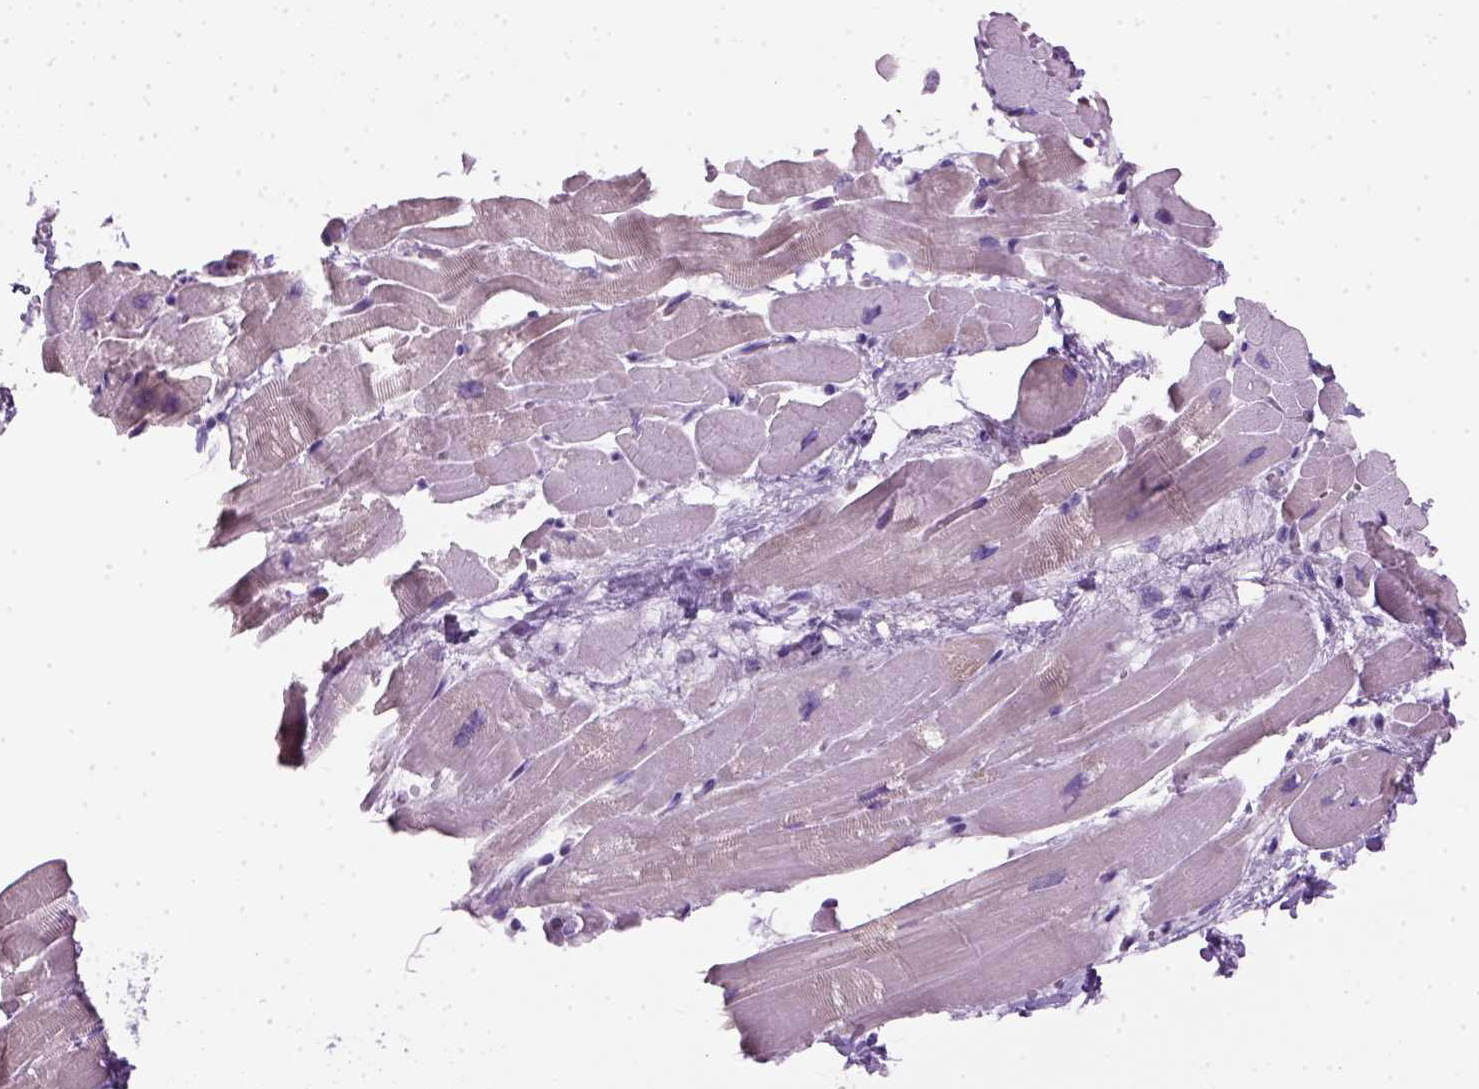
{"staining": {"intensity": "negative", "quantity": "none", "location": "none"}, "tissue": "heart muscle", "cell_type": "Cardiomyocytes", "image_type": "normal", "snomed": [{"axis": "morphology", "description": "Normal tissue, NOS"}, {"axis": "topography", "description": "Heart"}], "caption": "Immunohistochemistry (IHC) photomicrograph of benign heart muscle: heart muscle stained with DAB exhibits no significant protein positivity in cardiomyocytes.", "gene": "FAM161A", "patient": {"sex": "male", "age": 37}}